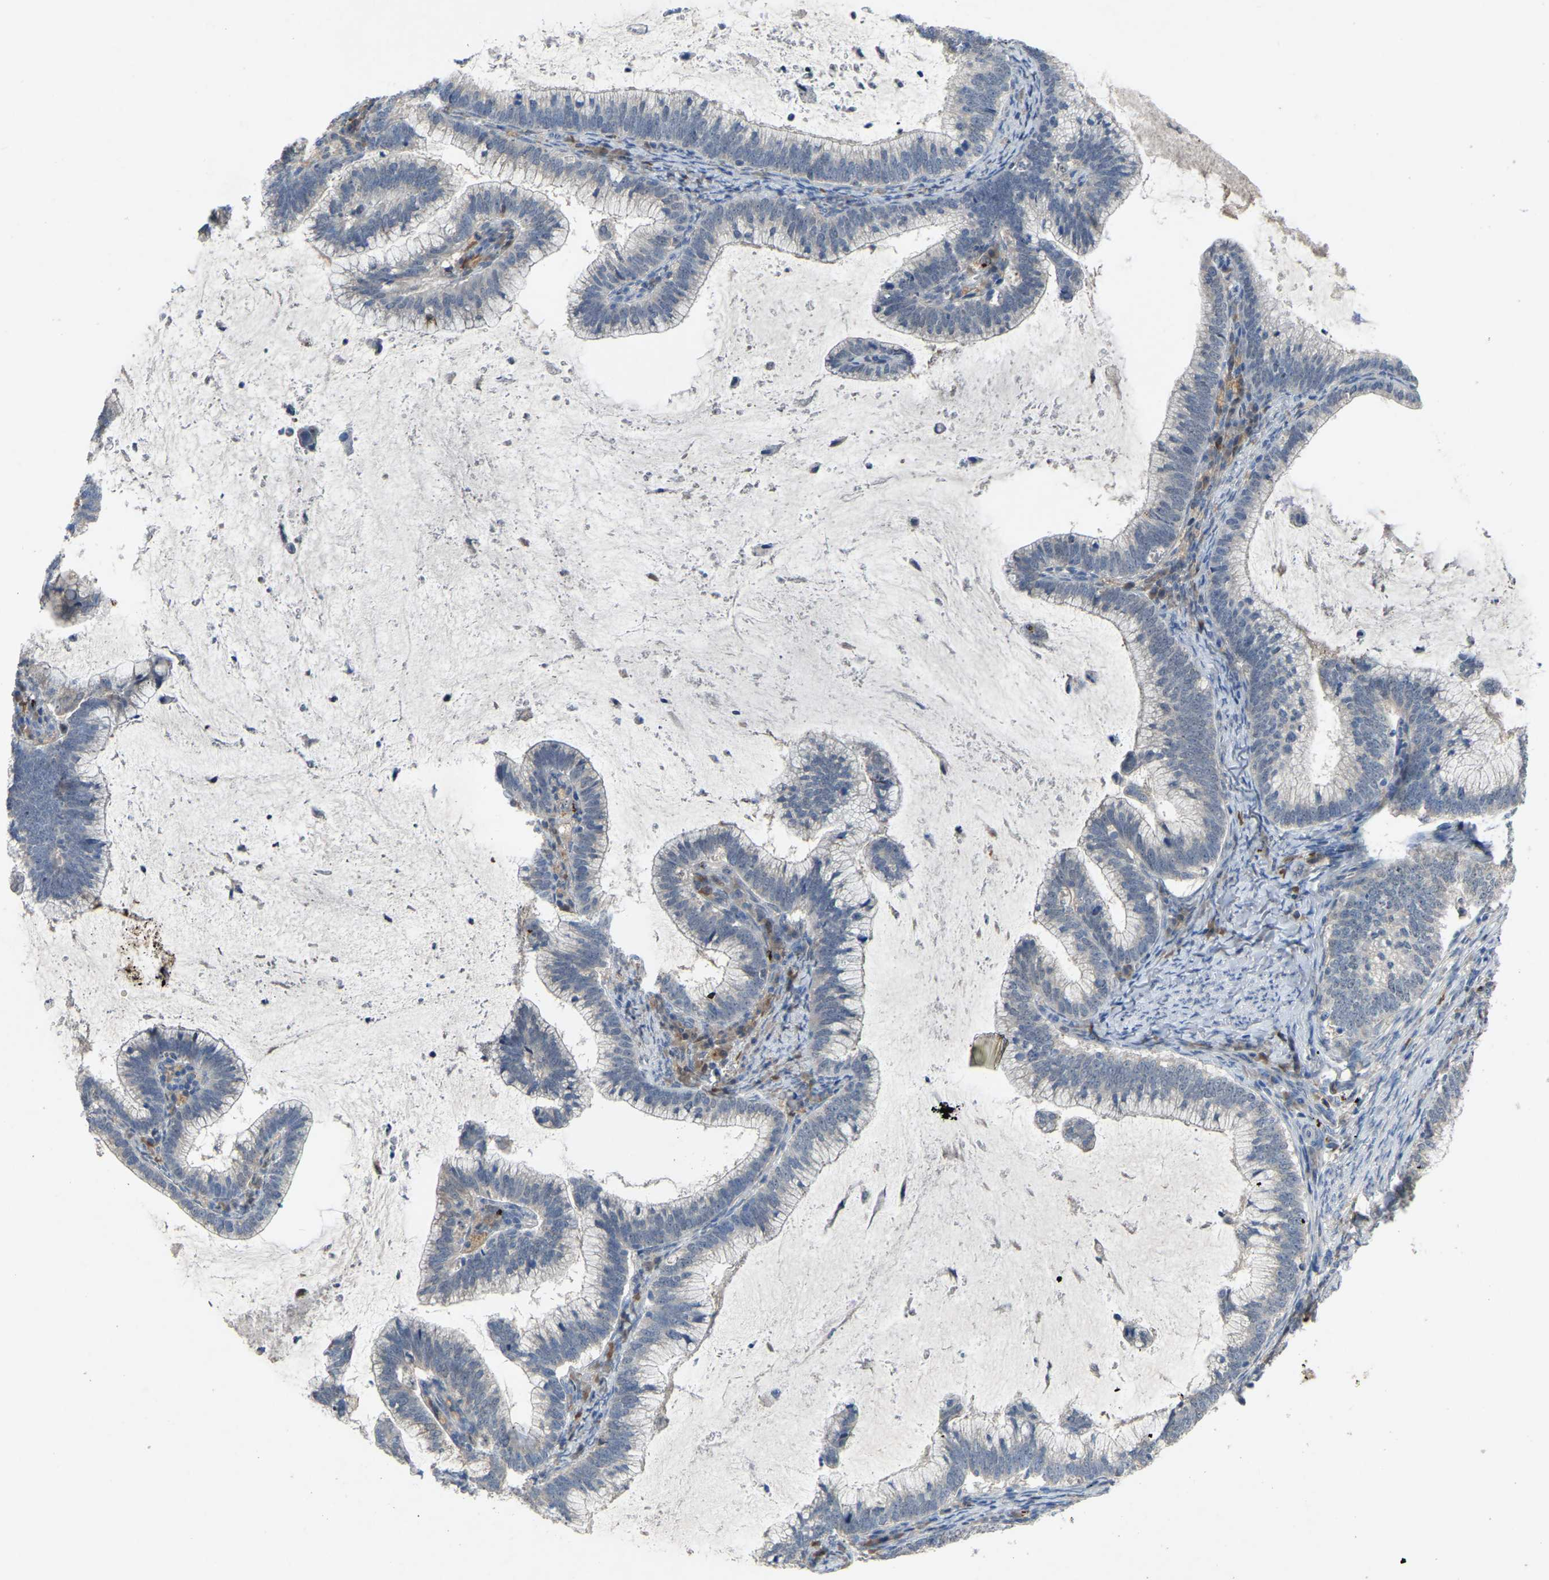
{"staining": {"intensity": "negative", "quantity": "none", "location": "none"}, "tissue": "cervical cancer", "cell_type": "Tumor cells", "image_type": "cancer", "snomed": [{"axis": "morphology", "description": "Adenocarcinoma, NOS"}, {"axis": "topography", "description": "Cervix"}], "caption": "Cervical cancer (adenocarcinoma) was stained to show a protein in brown. There is no significant positivity in tumor cells.", "gene": "FHIT", "patient": {"sex": "female", "age": 36}}